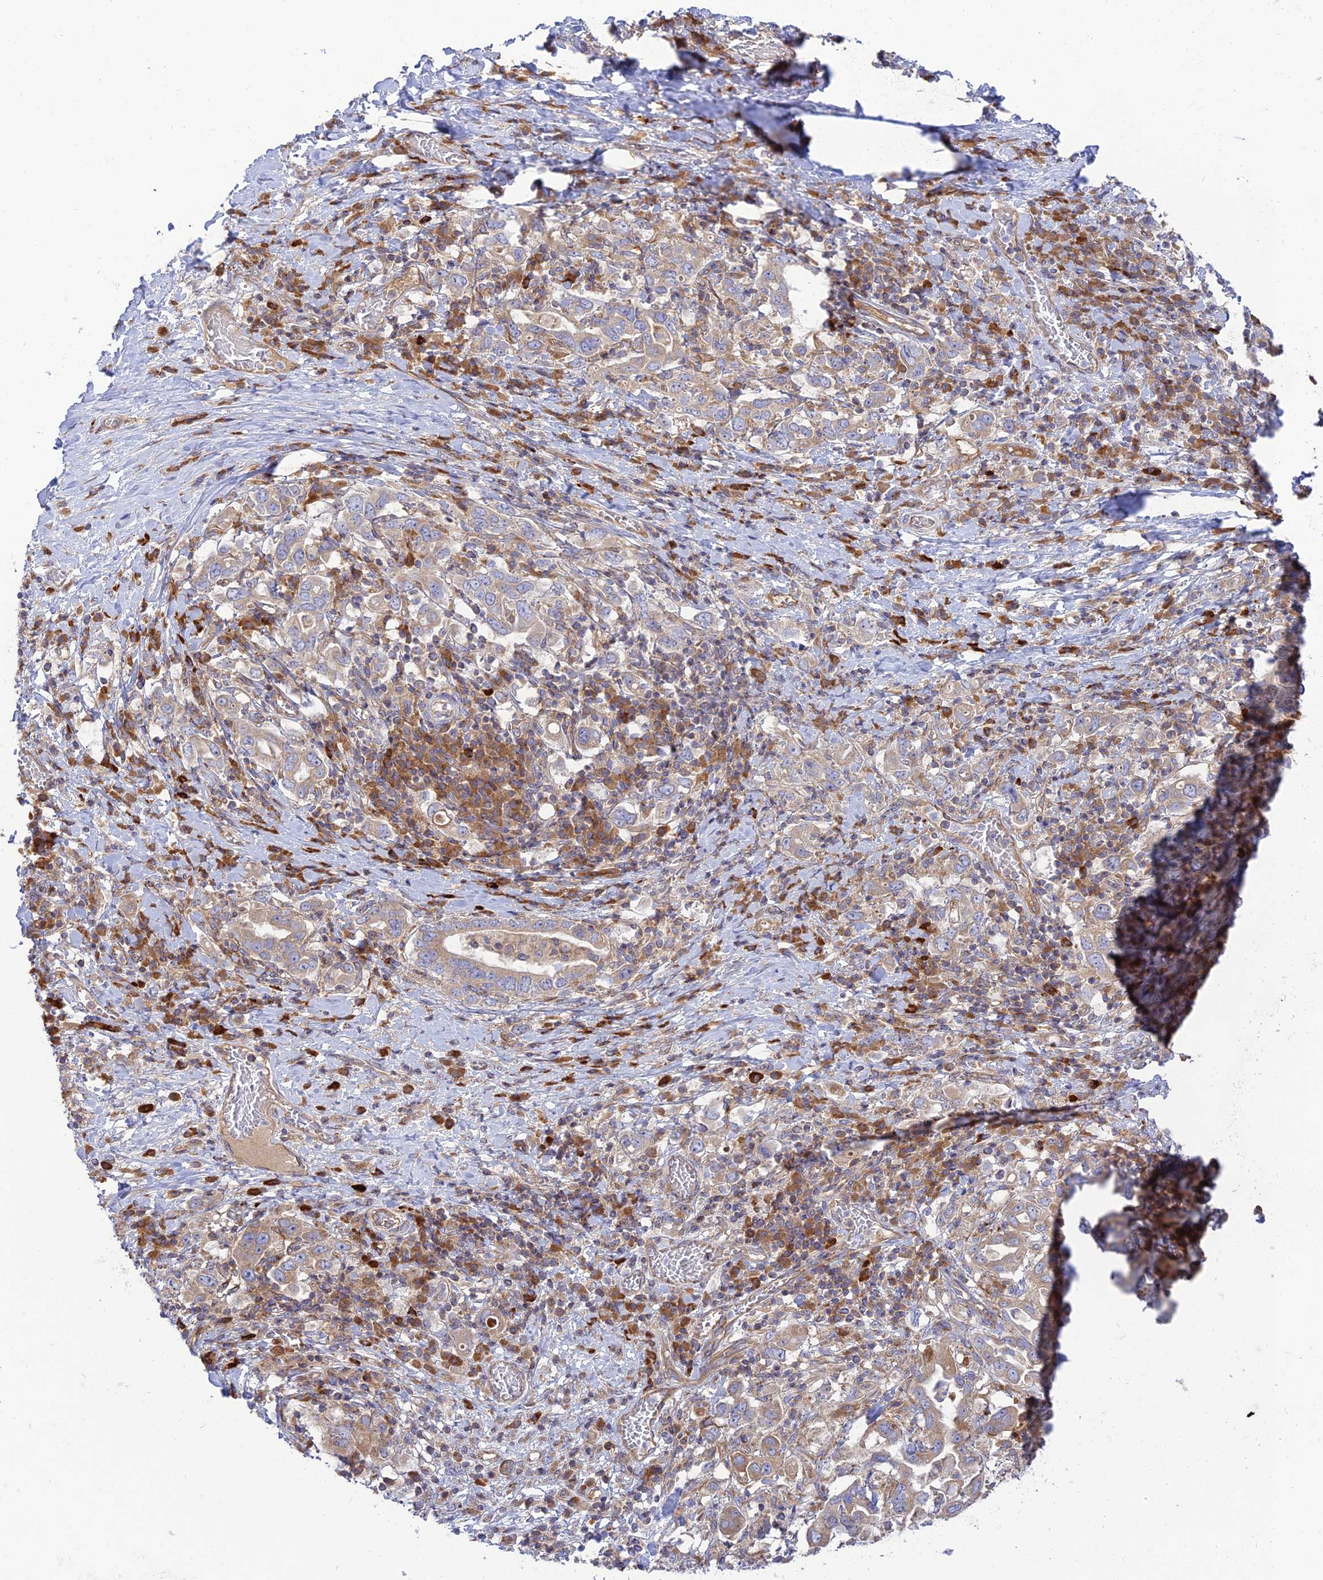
{"staining": {"intensity": "weak", "quantity": ">75%", "location": "cytoplasmic/membranous"}, "tissue": "stomach cancer", "cell_type": "Tumor cells", "image_type": "cancer", "snomed": [{"axis": "morphology", "description": "Adenocarcinoma, NOS"}, {"axis": "topography", "description": "Stomach, upper"}, {"axis": "topography", "description": "Stomach"}], "caption": "Immunohistochemistry of stomach adenocarcinoma displays low levels of weak cytoplasmic/membranous positivity in about >75% of tumor cells.", "gene": "PIMREG", "patient": {"sex": "male", "age": 62}}